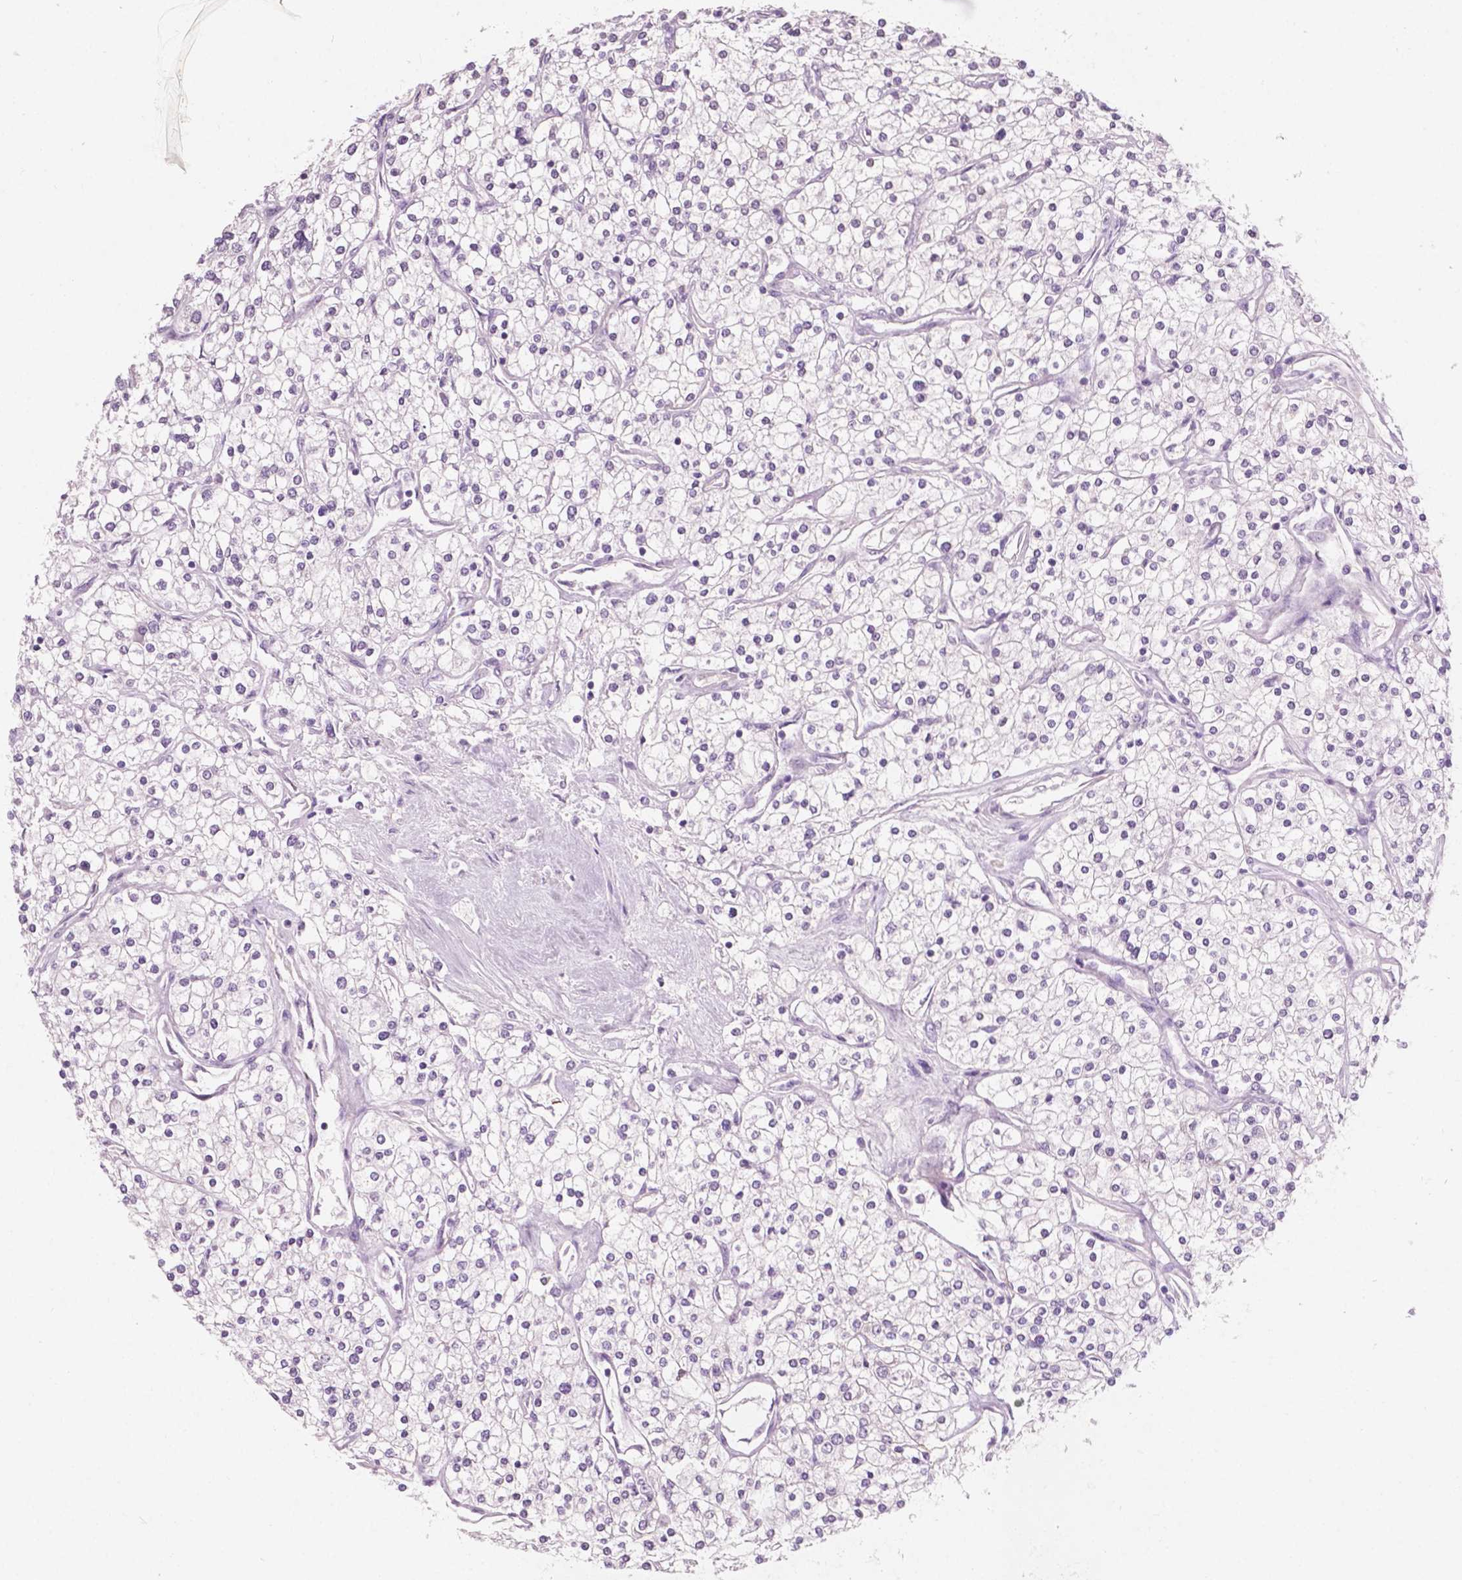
{"staining": {"intensity": "negative", "quantity": "none", "location": "none"}, "tissue": "renal cancer", "cell_type": "Tumor cells", "image_type": "cancer", "snomed": [{"axis": "morphology", "description": "Adenocarcinoma, NOS"}, {"axis": "topography", "description": "Kidney"}], "caption": "Immunohistochemistry histopathology image of neoplastic tissue: adenocarcinoma (renal) stained with DAB displays no significant protein positivity in tumor cells. The staining was performed using DAB to visualize the protein expression in brown, while the nuclei were stained in blue with hematoxylin (Magnification: 20x).", "gene": "AWAT1", "patient": {"sex": "male", "age": 80}}